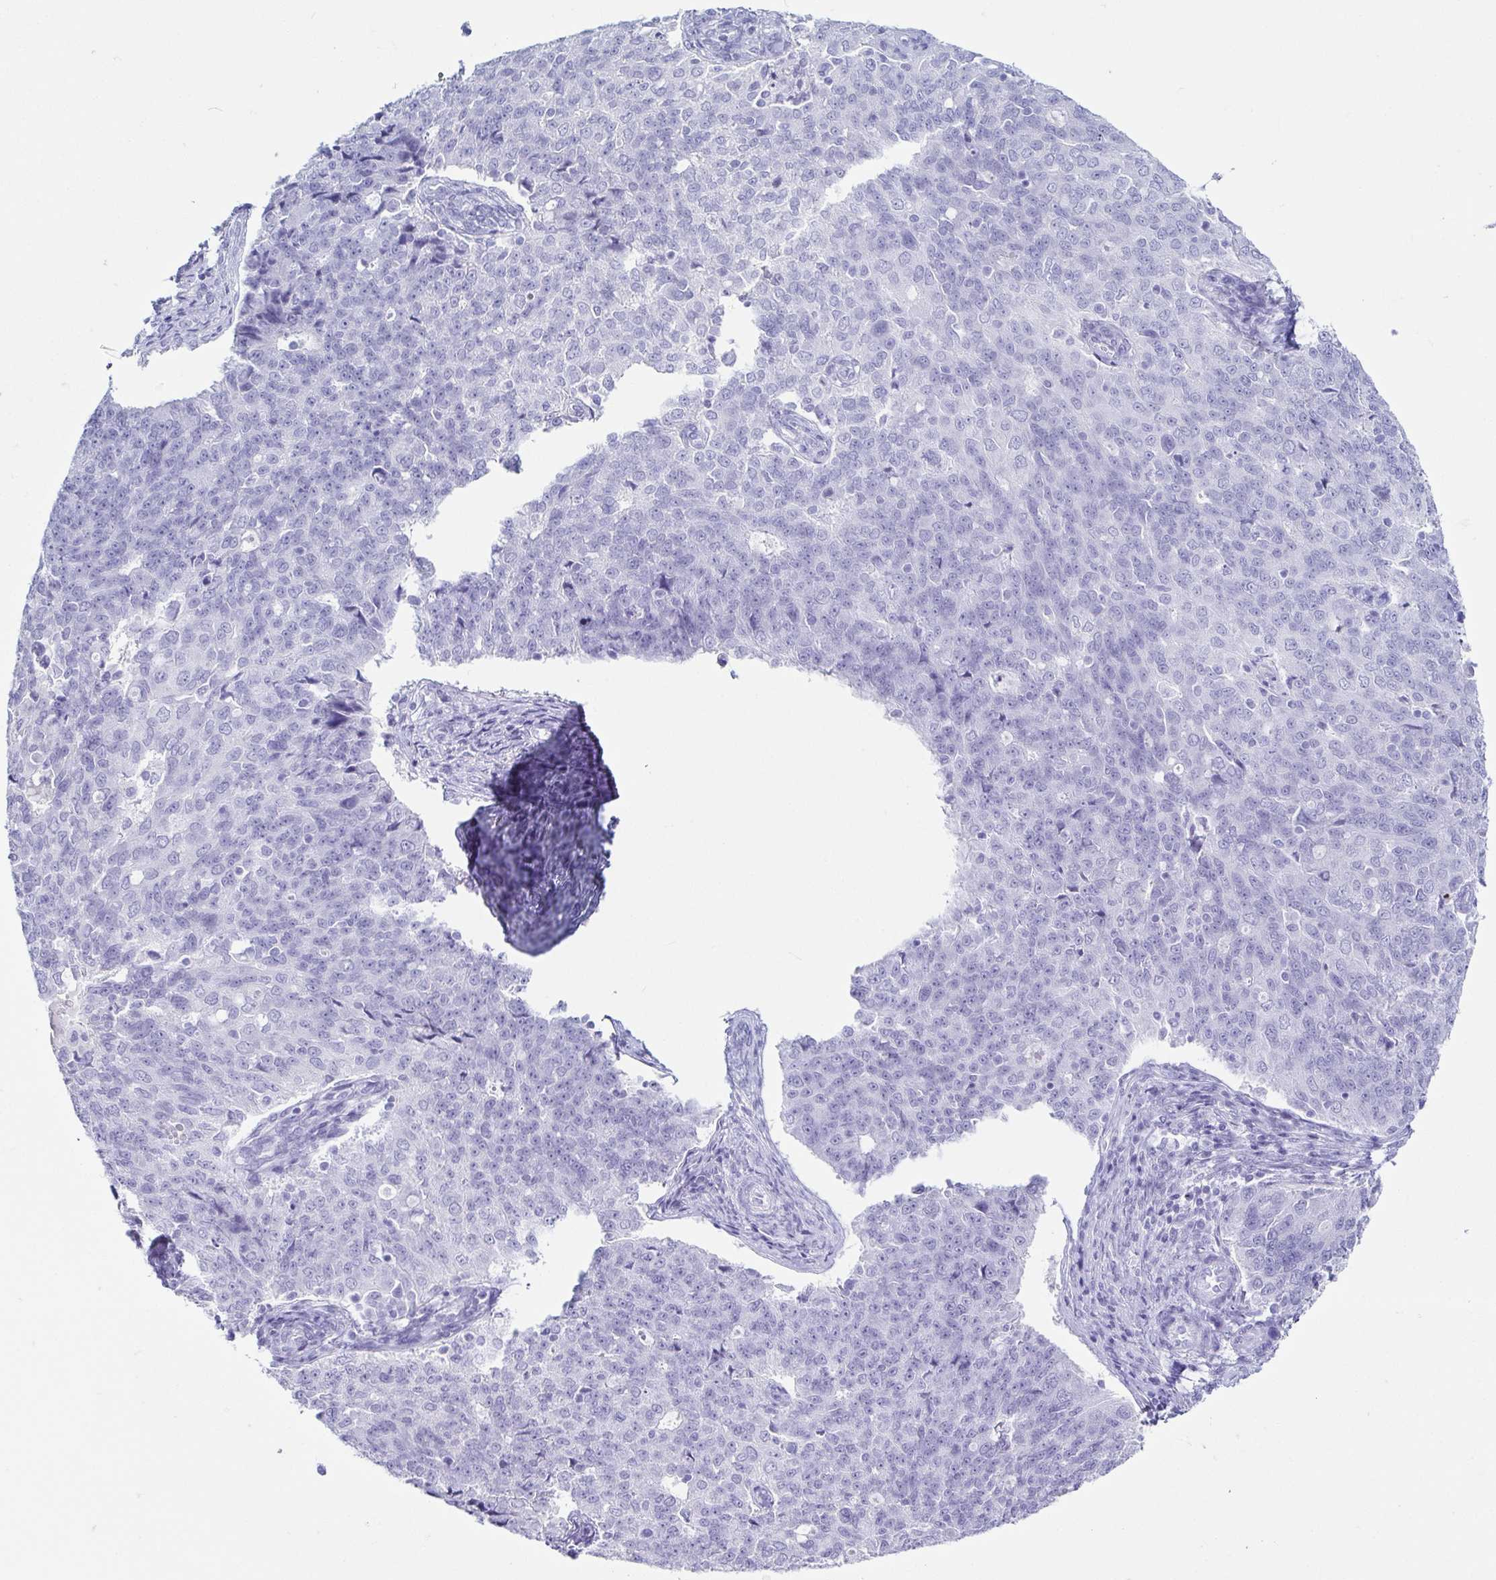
{"staining": {"intensity": "negative", "quantity": "none", "location": "none"}, "tissue": "endometrial cancer", "cell_type": "Tumor cells", "image_type": "cancer", "snomed": [{"axis": "morphology", "description": "Adenocarcinoma, NOS"}, {"axis": "topography", "description": "Endometrium"}], "caption": "Tumor cells show no significant protein positivity in endometrial cancer (adenocarcinoma). The staining is performed using DAB brown chromogen with nuclei counter-stained in using hematoxylin.", "gene": "CD164L2", "patient": {"sex": "female", "age": 43}}